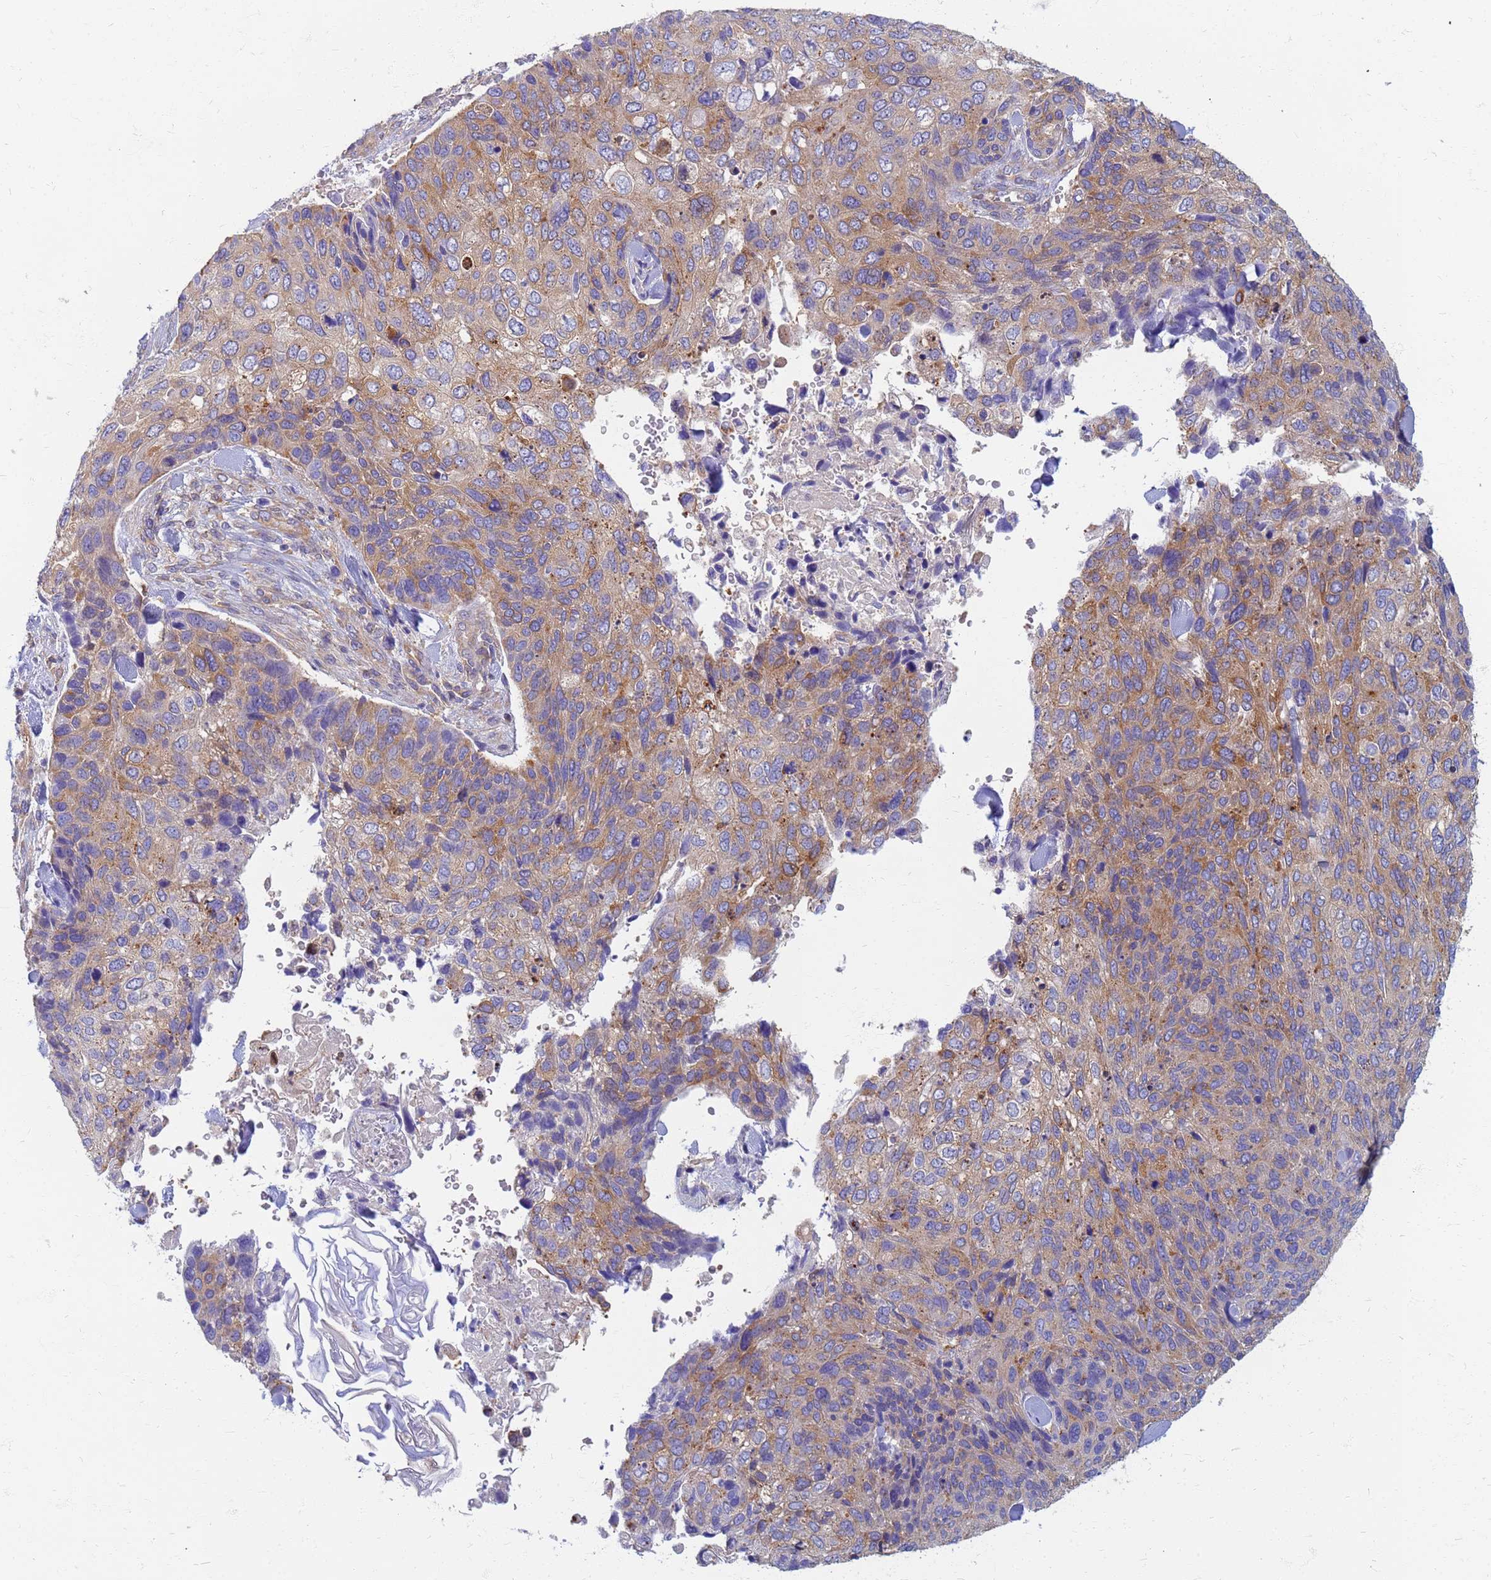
{"staining": {"intensity": "moderate", "quantity": "25%-75%", "location": "cytoplasmic/membranous"}, "tissue": "skin cancer", "cell_type": "Tumor cells", "image_type": "cancer", "snomed": [{"axis": "morphology", "description": "Basal cell carcinoma"}, {"axis": "topography", "description": "Skin"}], "caption": "Immunohistochemical staining of human skin basal cell carcinoma exhibits medium levels of moderate cytoplasmic/membranous staining in about 25%-75% of tumor cells. (DAB = brown stain, brightfield microscopy at high magnification).", "gene": "EEA1", "patient": {"sex": "female", "age": 74}}